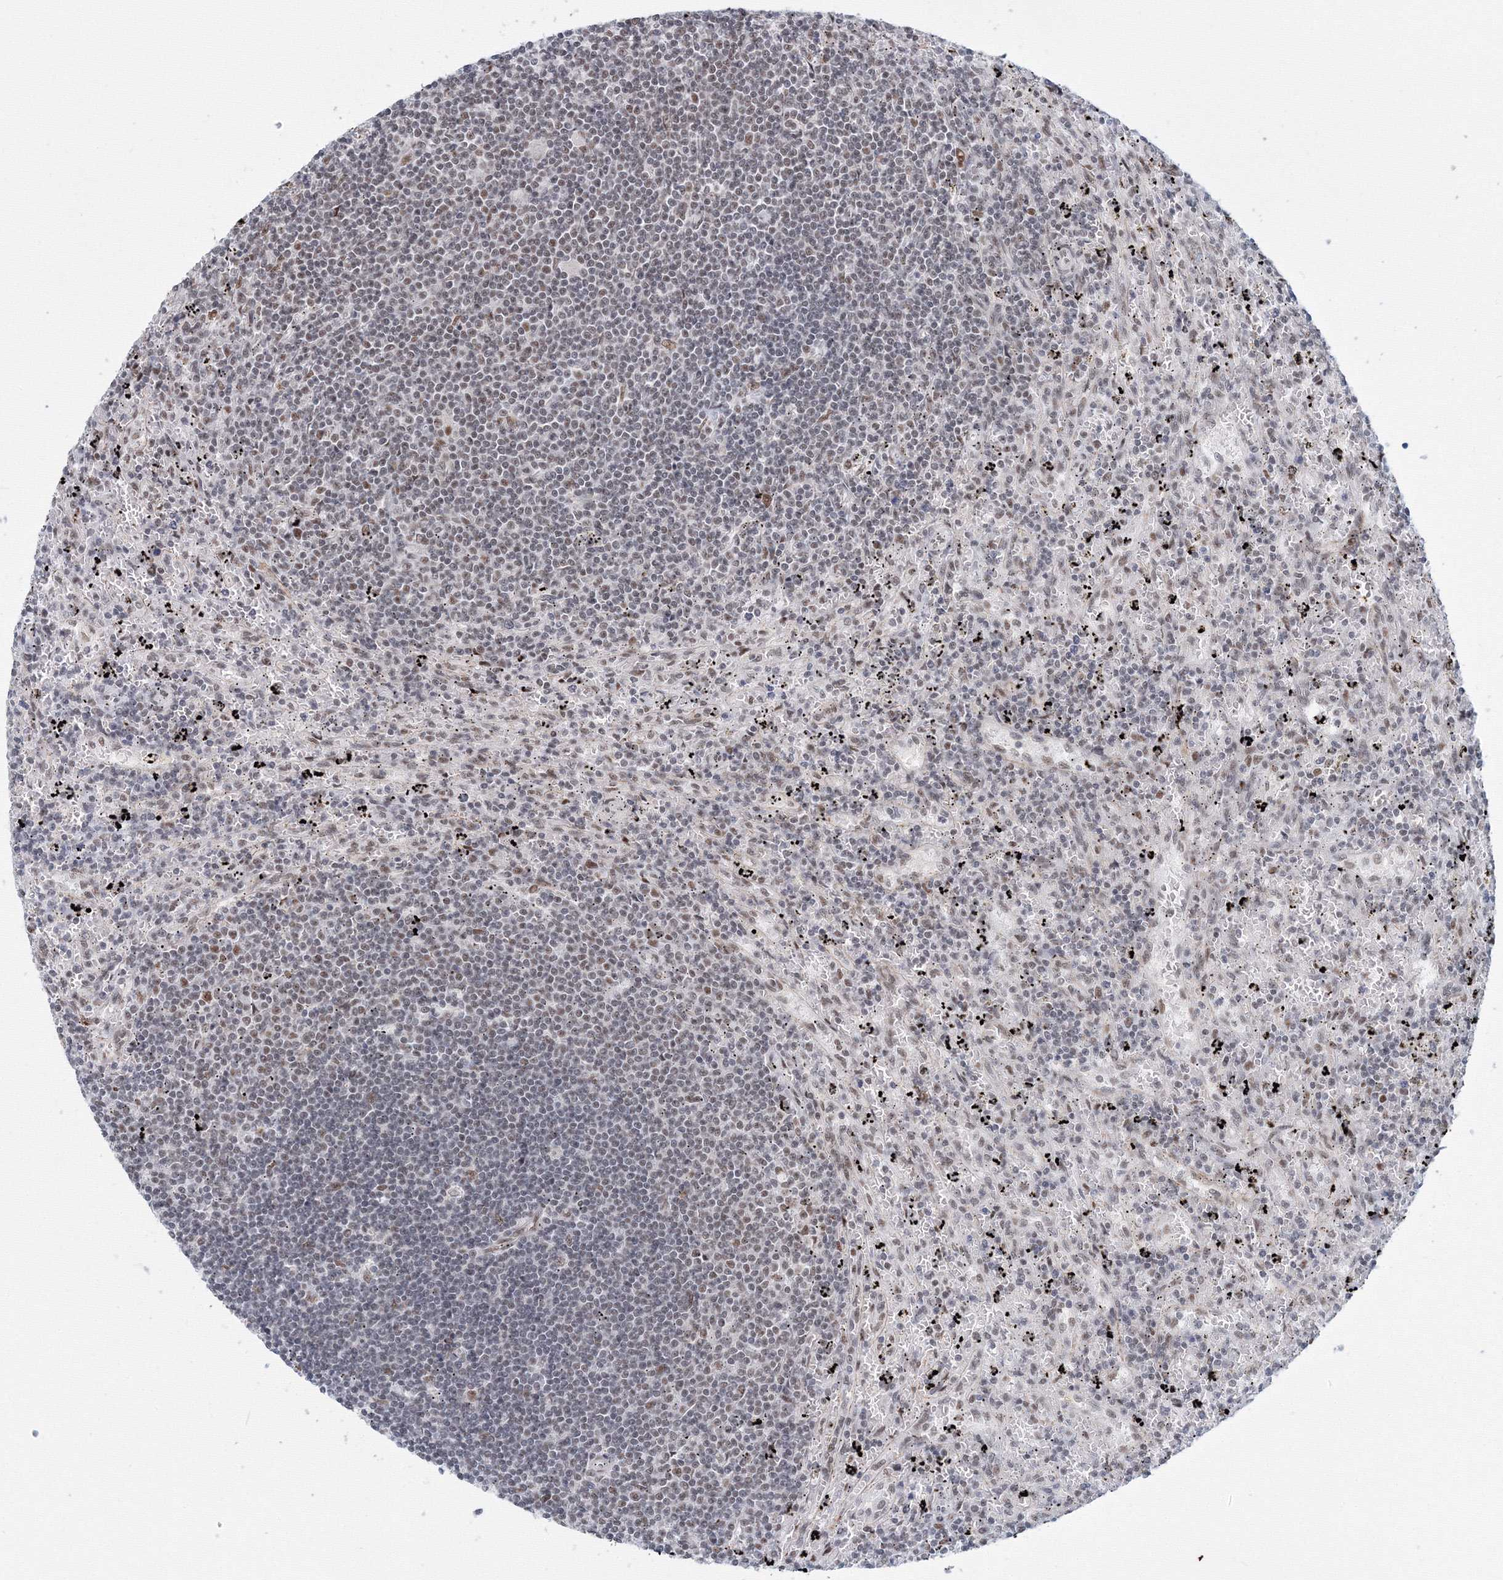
{"staining": {"intensity": "weak", "quantity": "25%-75%", "location": "nuclear"}, "tissue": "lymphoma", "cell_type": "Tumor cells", "image_type": "cancer", "snomed": [{"axis": "morphology", "description": "Malignant lymphoma, non-Hodgkin's type, Low grade"}, {"axis": "topography", "description": "Spleen"}], "caption": "Tumor cells exhibit weak nuclear positivity in approximately 25%-75% of cells in lymphoma.", "gene": "SF3B6", "patient": {"sex": "male", "age": 76}}